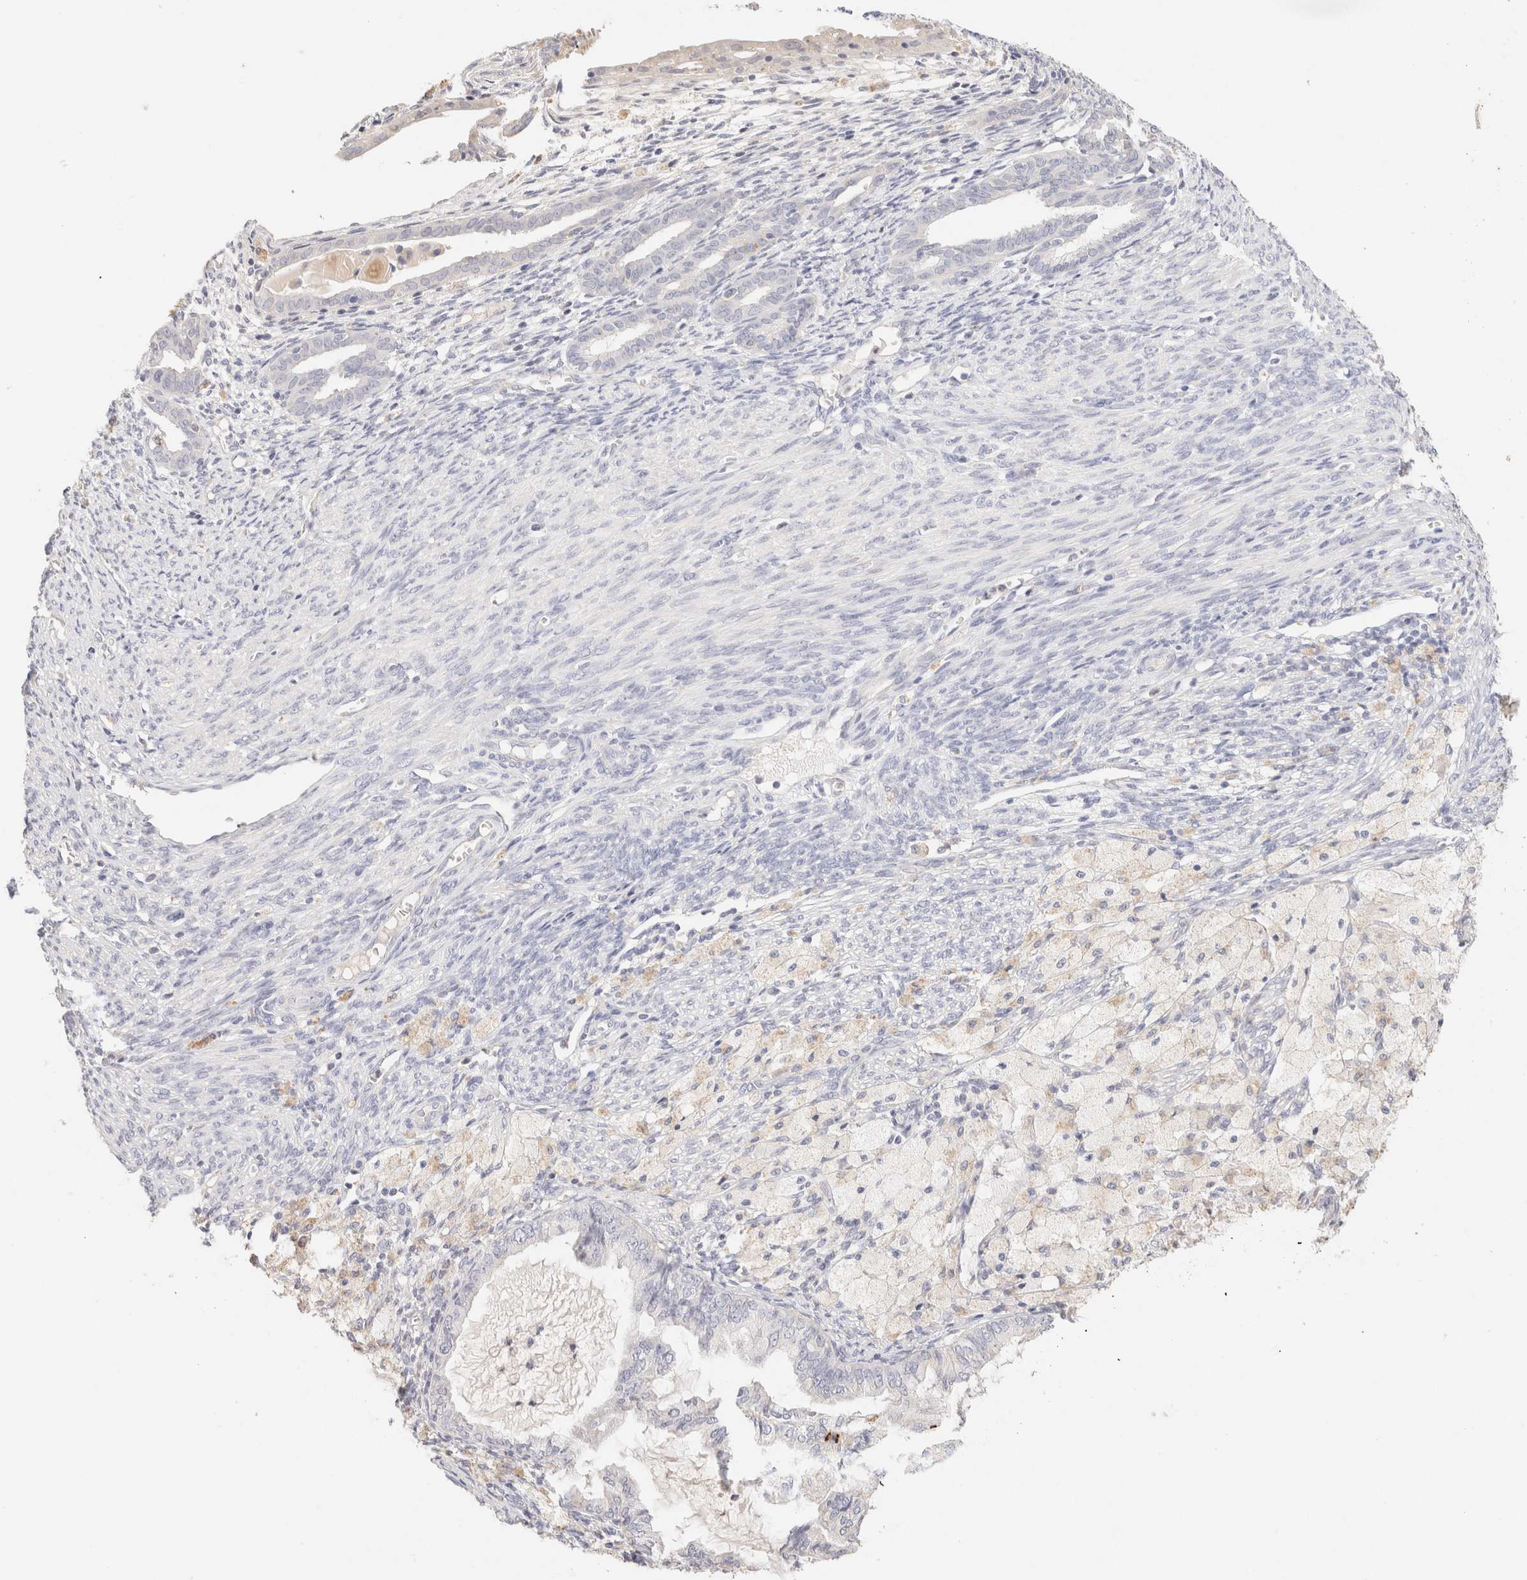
{"staining": {"intensity": "negative", "quantity": "none", "location": "none"}, "tissue": "cervical cancer", "cell_type": "Tumor cells", "image_type": "cancer", "snomed": [{"axis": "morphology", "description": "Normal tissue, NOS"}, {"axis": "morphology", "description": "Adenocarcinoma, NOS"}, {"axis": "topography", "description": "Cervix"}, {"axis": "topography", "description": "Endometrium"}], "caption": "Tumor cells show no significant protein staining in cervical cancer.", "gene": "SCGB2A2", "patient": {"sex": "female", "age": 86}}